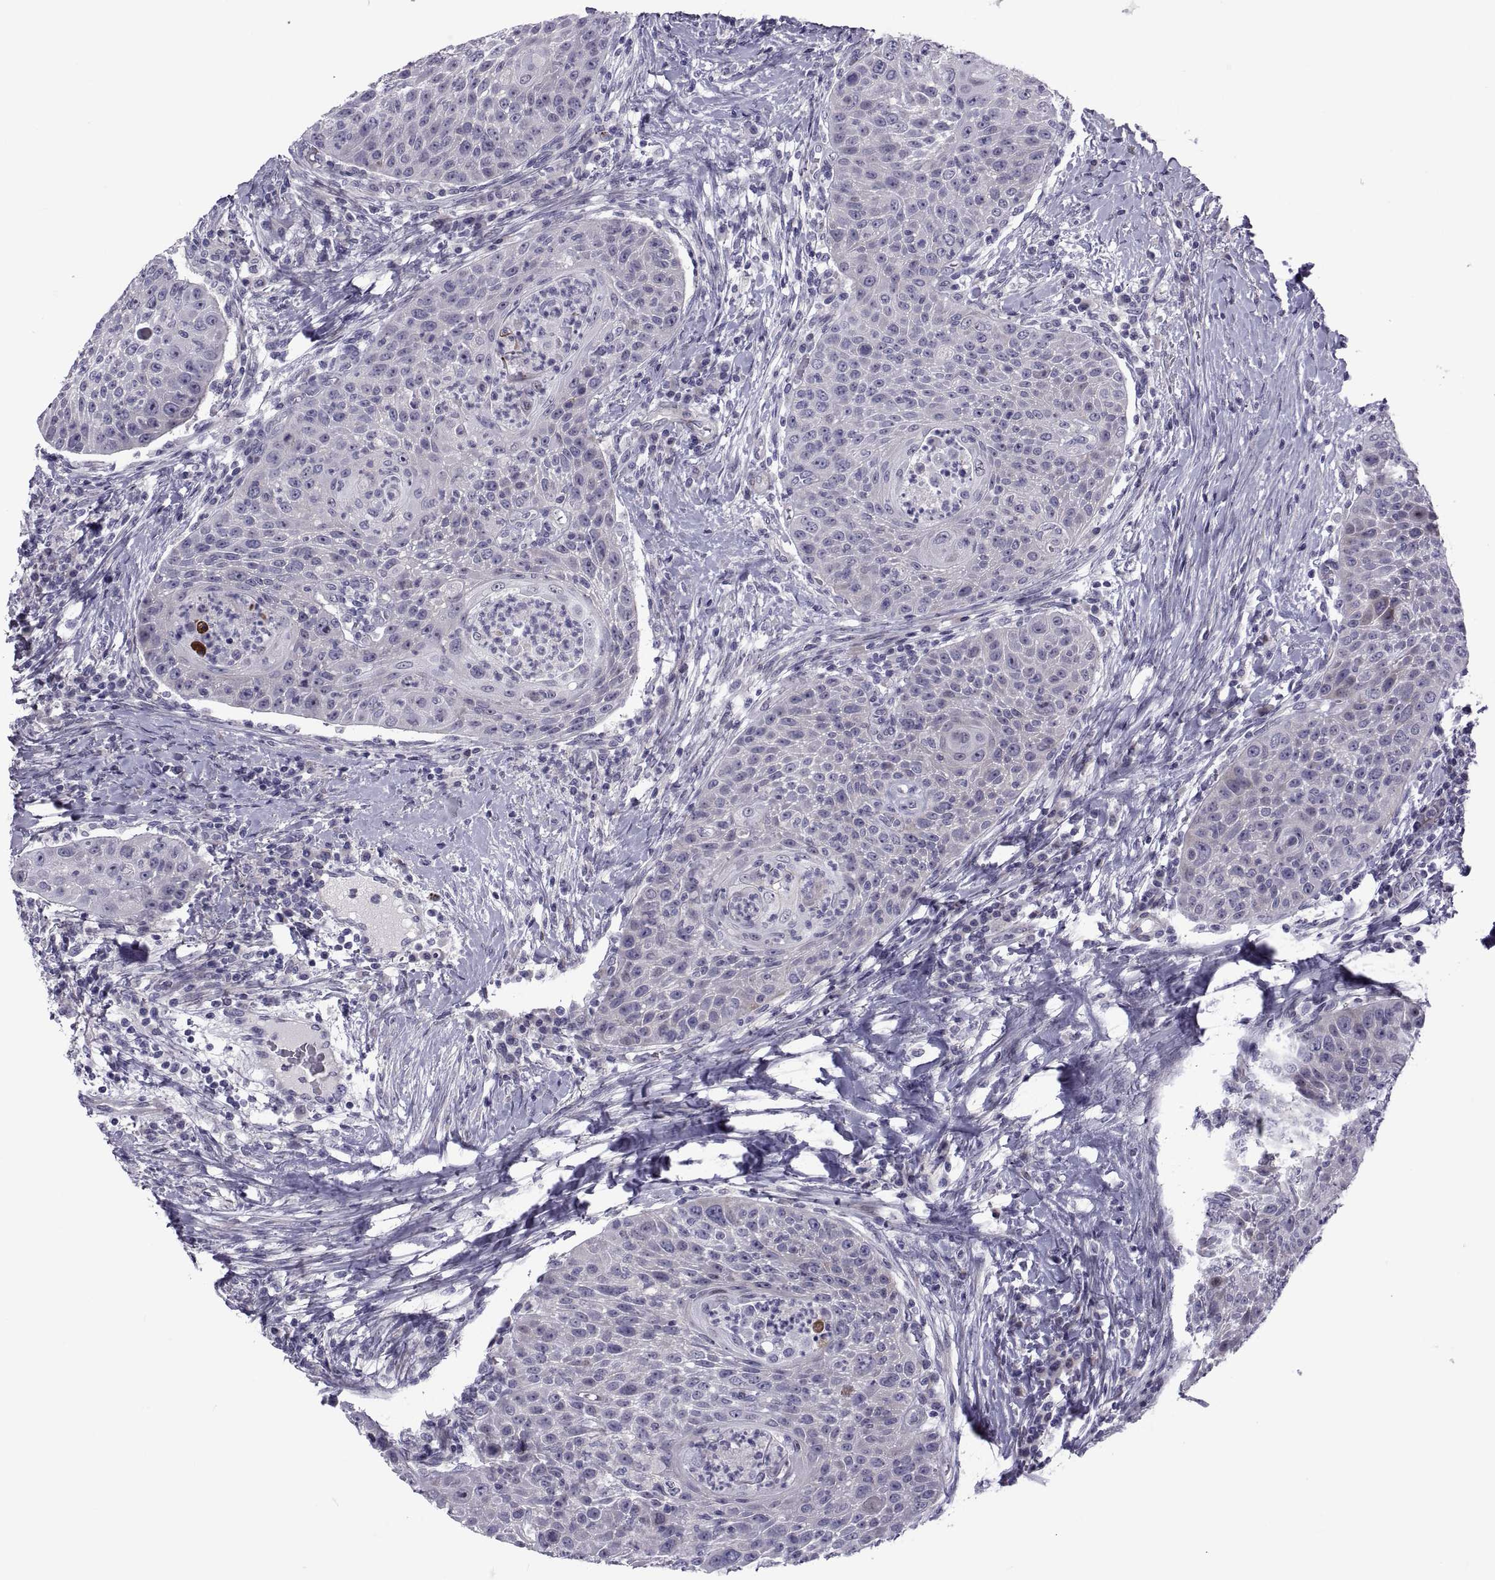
{"staining": {"intensity": "negative", "quantity": "none", "location": "none"}, "tissue": "head and neck cancer", "cell_type": "Tumor cells", "image_type": "cancer", "snomed": [{"axis": "morphology", "description": "Squamous cell carcinoma, NOS"}, {"axis": "topography", "description": "Head-Neck"}], "caption": "High power microscopy photomicrograph of an immunohistochemistry (IHC) image of head and neck squamous cell carcinoma, revealing no significant positivity in tumor cells.", "gene": "TMEM158", "patient": {"sex": "male", "age": 69}}